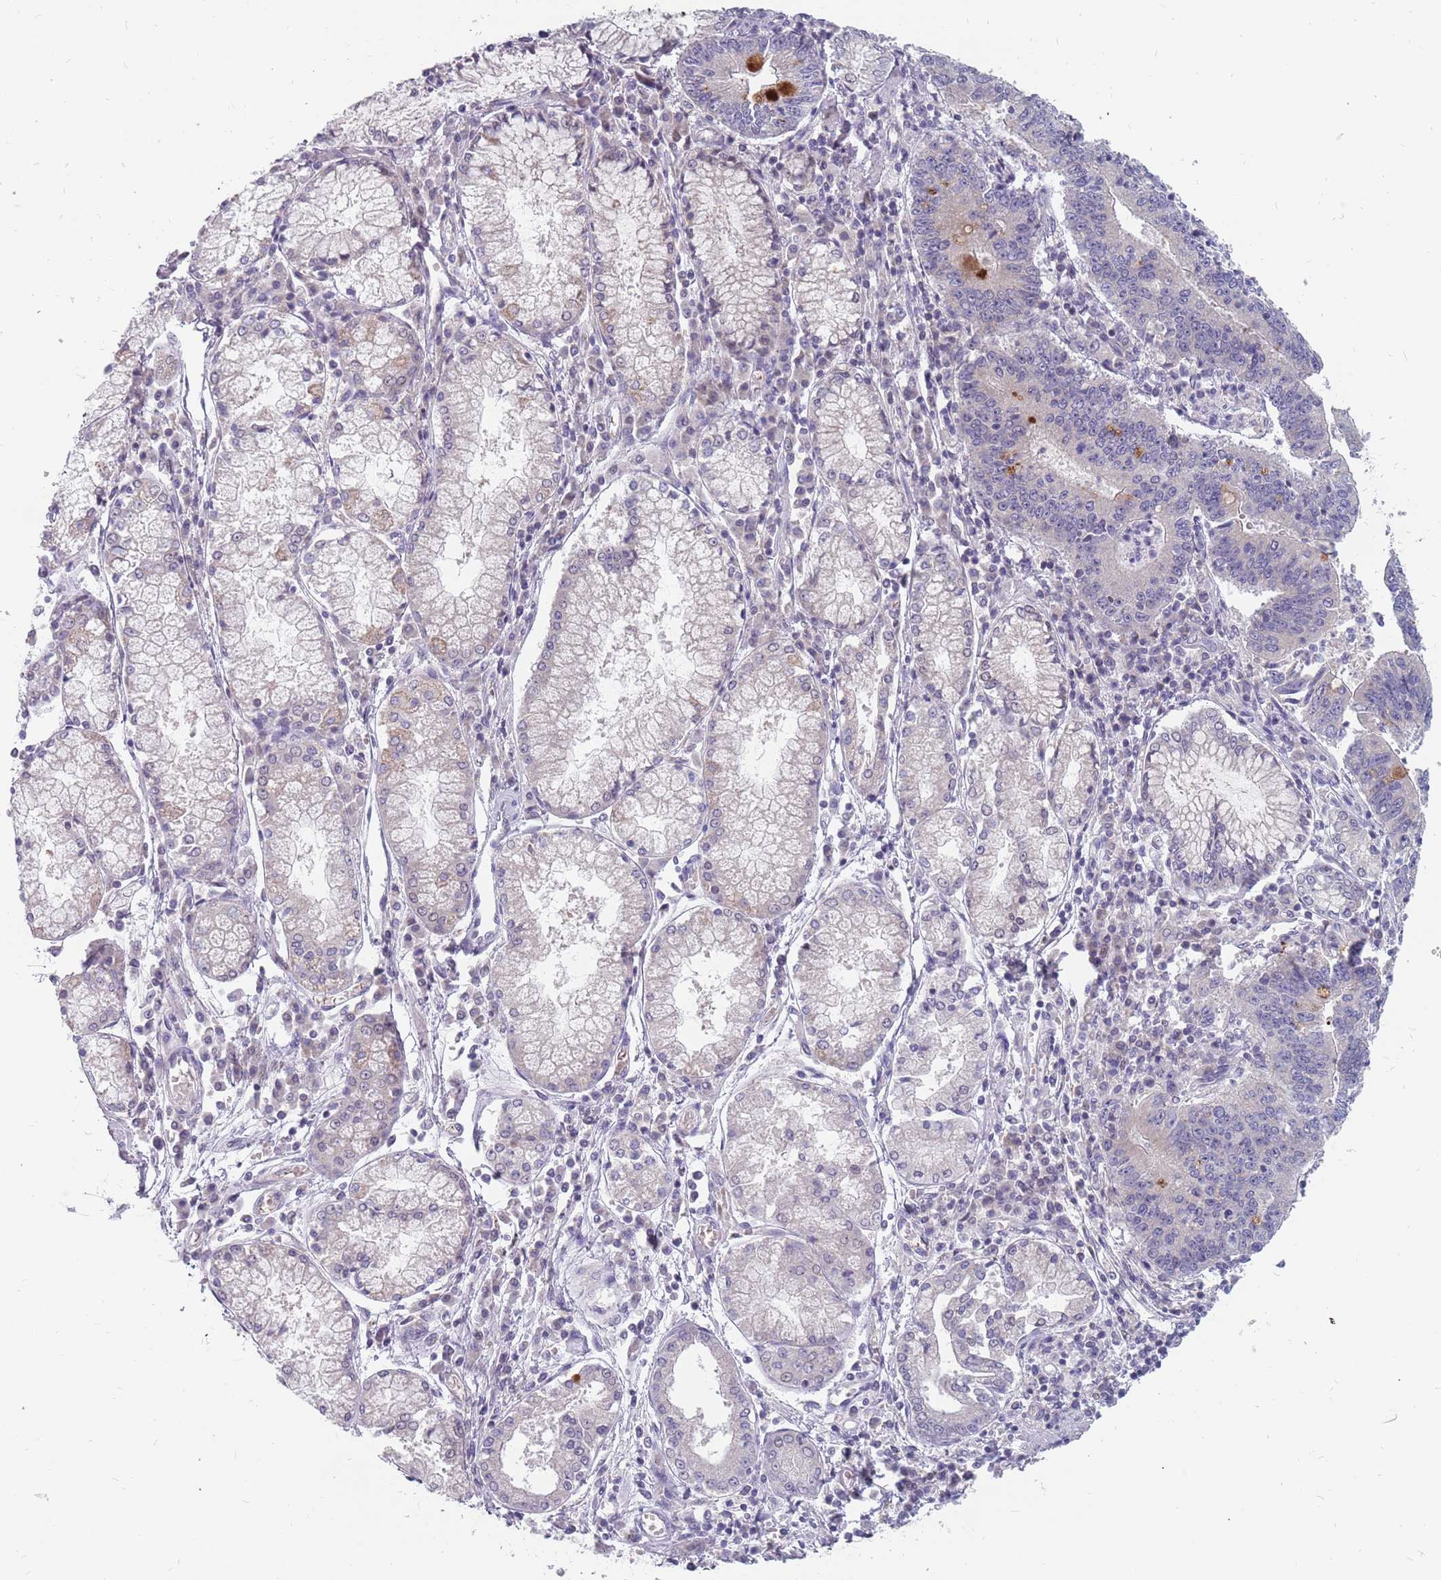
{"staining": {"intensity": "negative", "quantity": "none", "location": "none"}, "tissue": "stomach cancer", "cell_type": "Tumor cells", "image_type": "cancer", "snomed": [{"axis": "morphology", "description": "Adenocarcinoma, NOS"}, {"axis": "topography", "description": "Stomach"}], "caption": "There is no significant positivity in tumor cells of adenocarcinoma (stomach).", "gene": "CMTR2", "patient": {"sex": "male", "age": 59}}